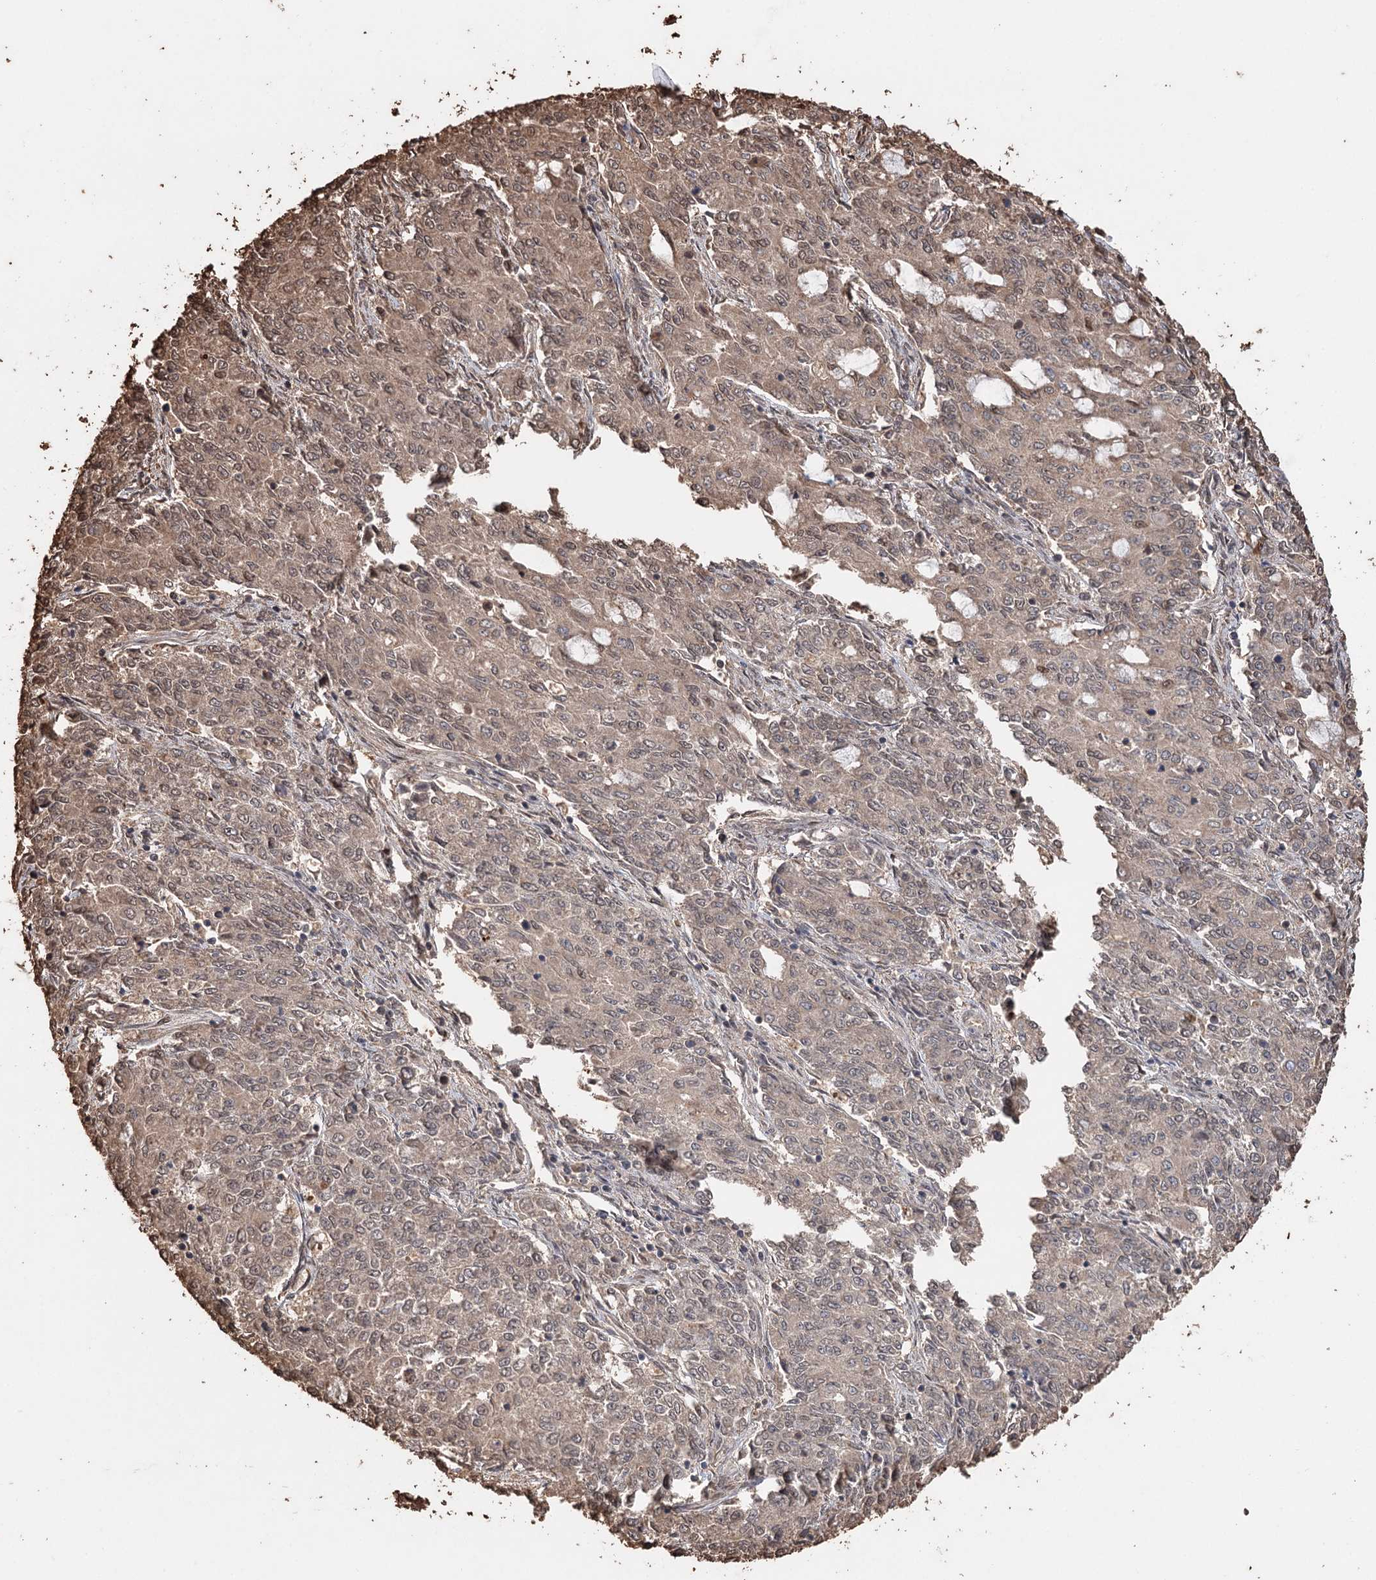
{"staining": {"intensity": "moderate", "quantity": ">75%", "location": "cytoplasmic/membranous"}, "tissue": "endometrial cancer", "cell_type": "Tumor cells", "image_type": "cancer", "snomed": [{"axis": "morphology", "description": "Adenocarcinoma, NOS"}, {"axis": "topography", "description": "Endometrium"}], "caption": "Endometrial cancer stained with a protein marker displays moderate staining in tumor cells.", "gene": "SYVN1", "patient": {"sex": "female", "age": 50}}